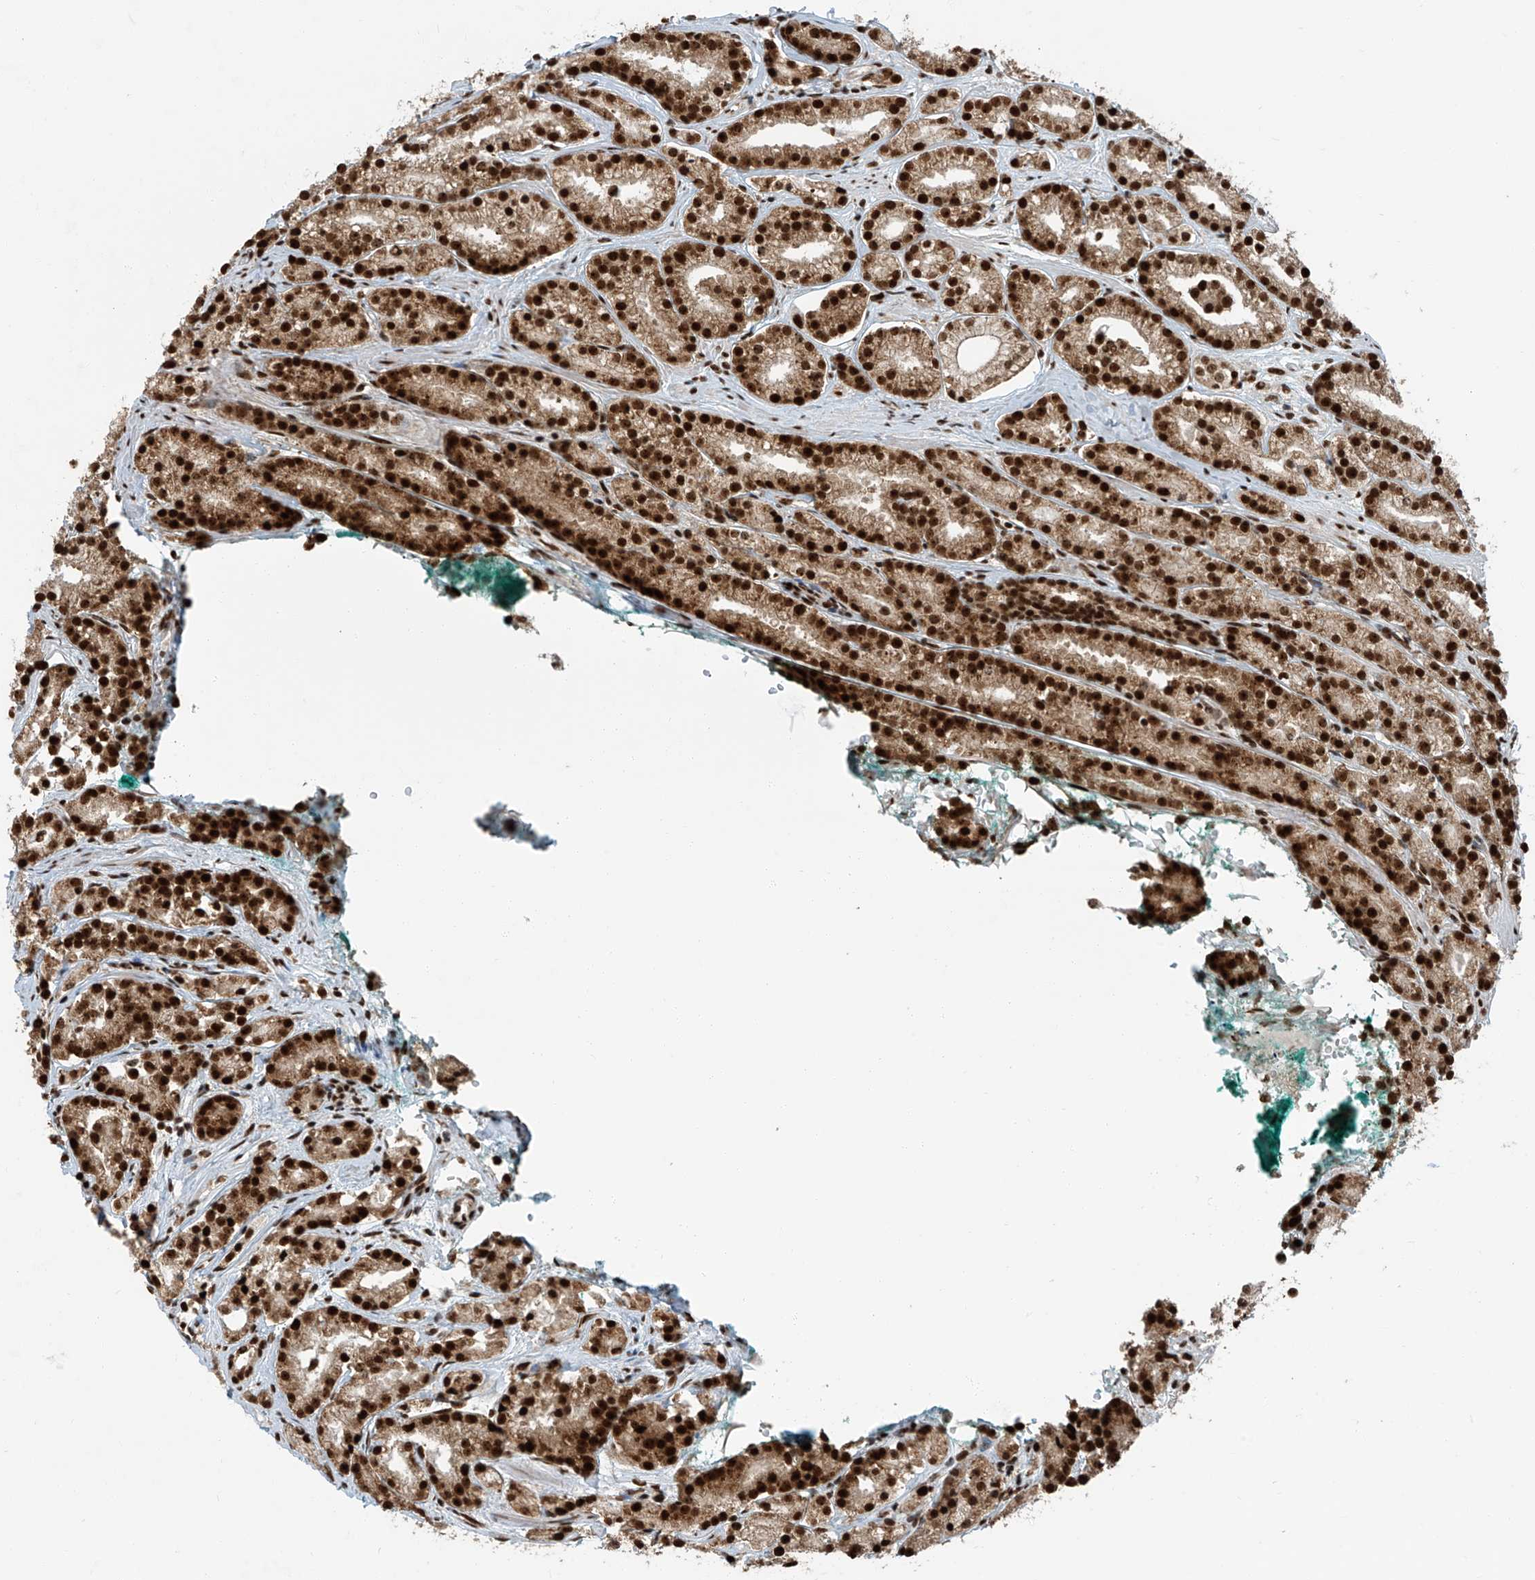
{"staining": {"intensity": "strong", "quantity": ">75%", "location": "cytoplasmic/membranous,nuclear"}, "tissue": "prostate cancer", "cell_type": "Tumor cells", "image_type": "cancer", "snomed": [{"axis": "morphology", "description": "Adenocarcinoma, High grade"}, {"axis": "topography", "description": "Prostate"}], "caption": "Approximately >75% of tumor cells in human adenocarcinoma (high-grade) (prostate) reveal strong cytoplasmic/membranous and nuclear protein expression as visualized by brown immunohistochemical staining.", "gene": "FAM193B", "patient": {"sex": "male", "age": 69}}